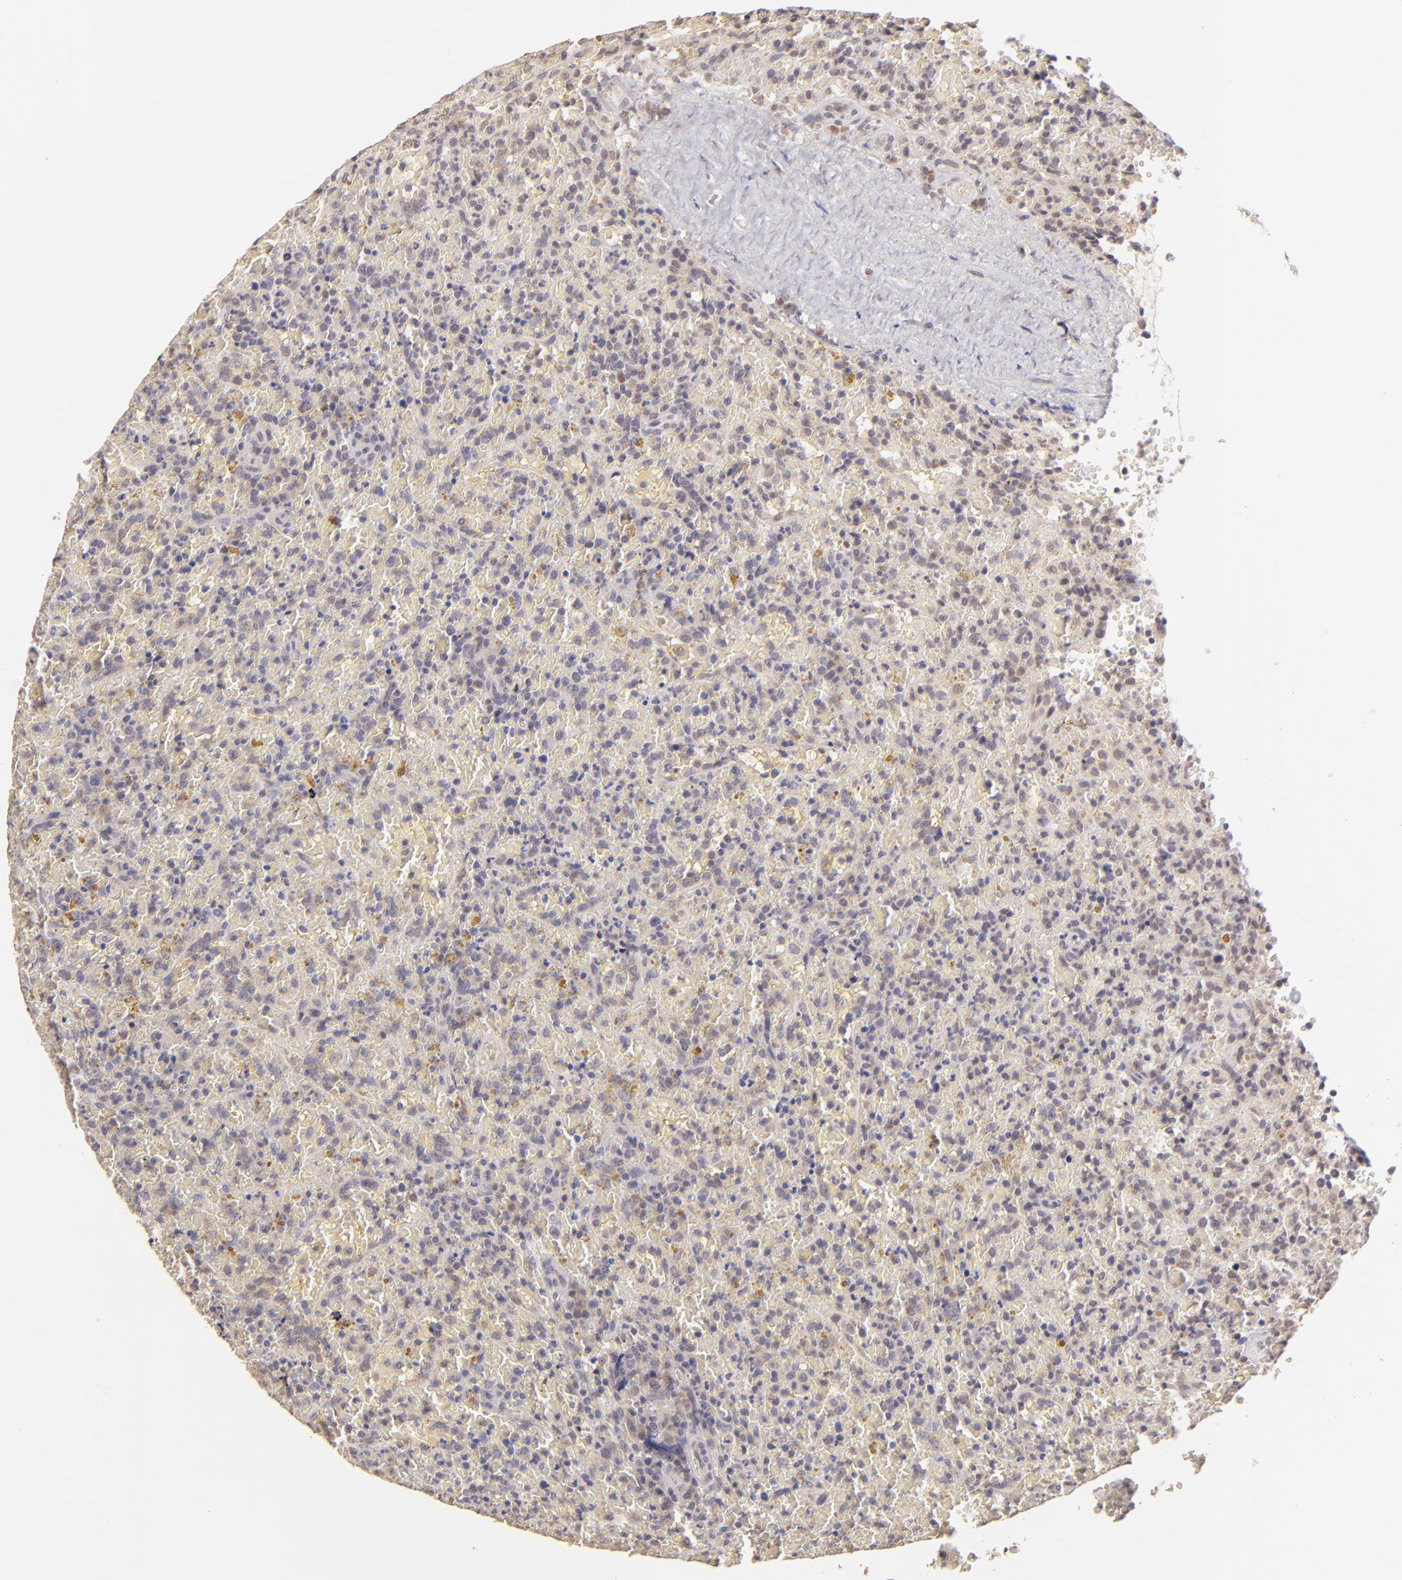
{"staining": {"intensity": "negative", "quantity": "none", "location": "none"}, "tissue": "lymphoma", "cell_type": "Tumor cells", "image_type": "cancer", "snomed": [{"axis": "morphology", "description": "Malignant lymphoma, non-Hodgkin's type, High grade"}, {"axis": "topography", "description": "Spleen"}, {"axis": "topography", "description": "Lymph node"}], "caption": "The histopathology image shows no staining of tumor cells in lymphoma.", "gene": "CLDN1", "patient": {"sex": "female", "age": 70}}